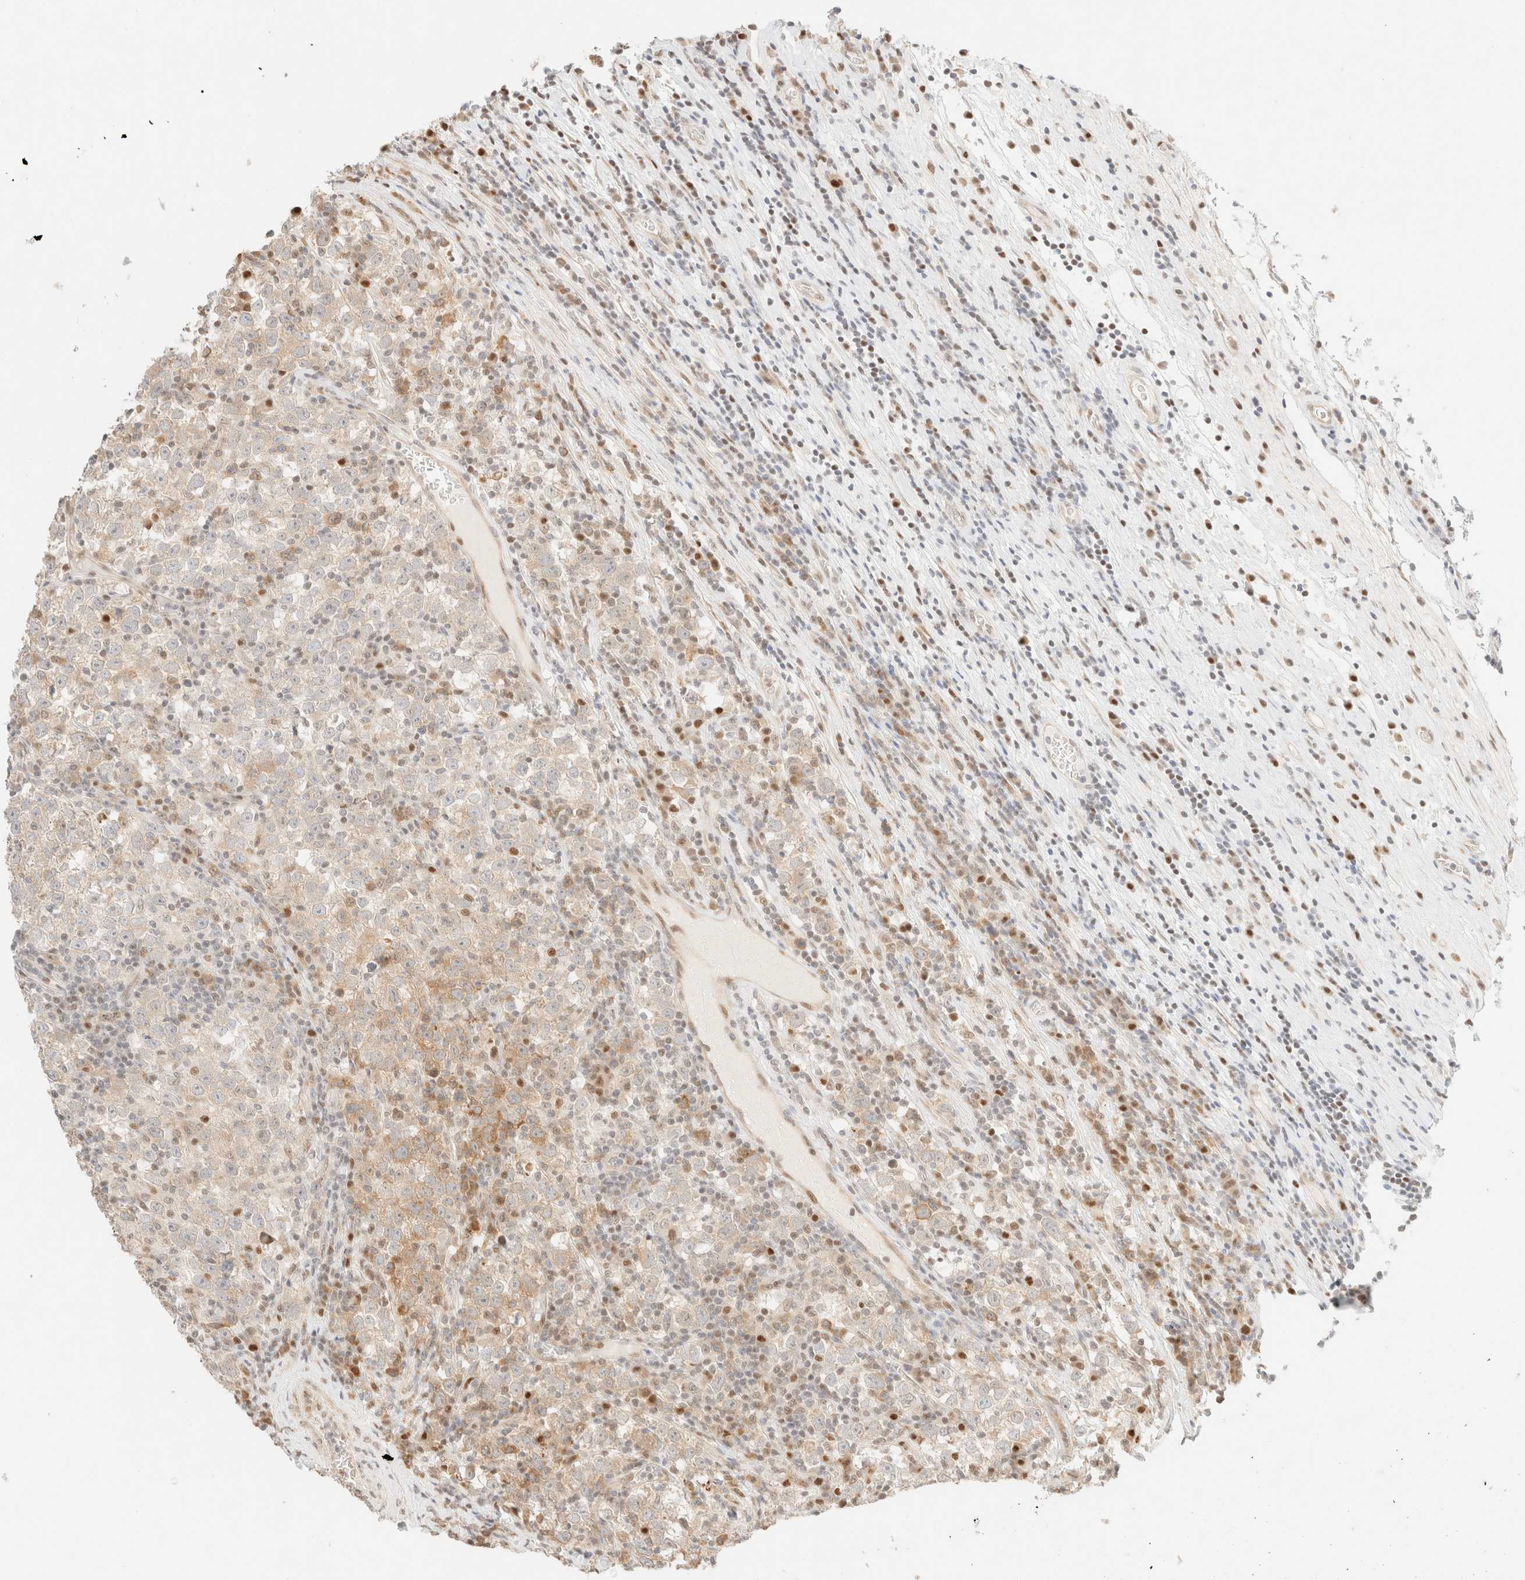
{"staining": {"intensity": "weak", "quantity": "<25%", "location": "cytoplasmic/membranous"}, "tissue": "testis cancer", "cell_type": "Tumor cells", "image_type": "cancer", "snomed": [{"axis": "morphology", "description": "Normal tissue, NOS"}, {"axis": "morphology", "description": "Seminoma, NOS"}, {"axis": "topography", "description": "Testis"}], "caption": "High power microscopy histopathology image of an immunohistochemistry (IHC) image of testis cancer (seminoma), revealing no significant positivity in tumor cells.", "gene": "TSR1", "patient": {"sex": "male", "age": 43}}